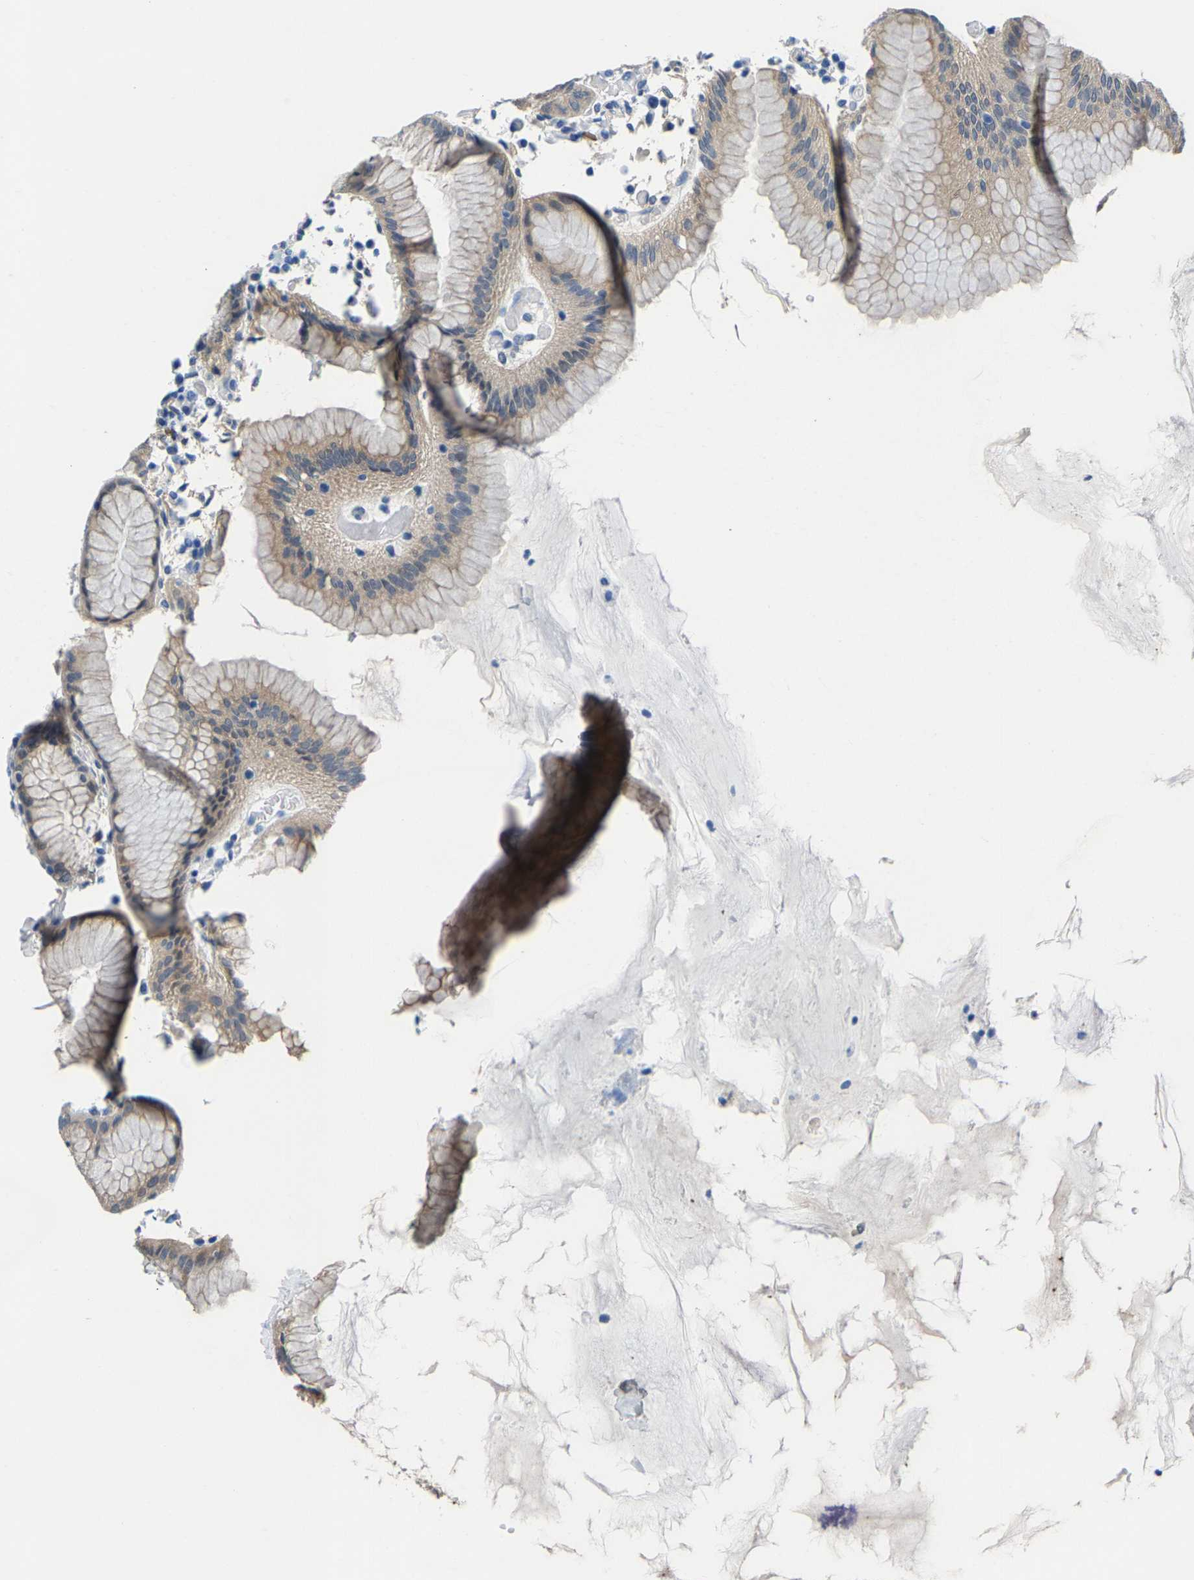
{"staining": {"intensity": "weak", "quantity": "25%-75%", "location": "cytoplasmic/membranous"}, "tissue": "stomach", "cell_type": "Glandular cells", "image_type": "normal", "snomed": [{"axis": "morphology", "description": "Normal tissue, NOS"}, {"axis": "topography", "description": "Stomach"}, {"axis": "topography", "description": "Stomach, lower"}], "caption": "Approximately 25%-75% of glandular cells in unremarkable human stomach demonstrate weak cytoplasmic/membranous protein expression as visualized by brown immunohistochemical staining.", "gene": "SSH3", "patient": {"sex": "female", "age": 75}}